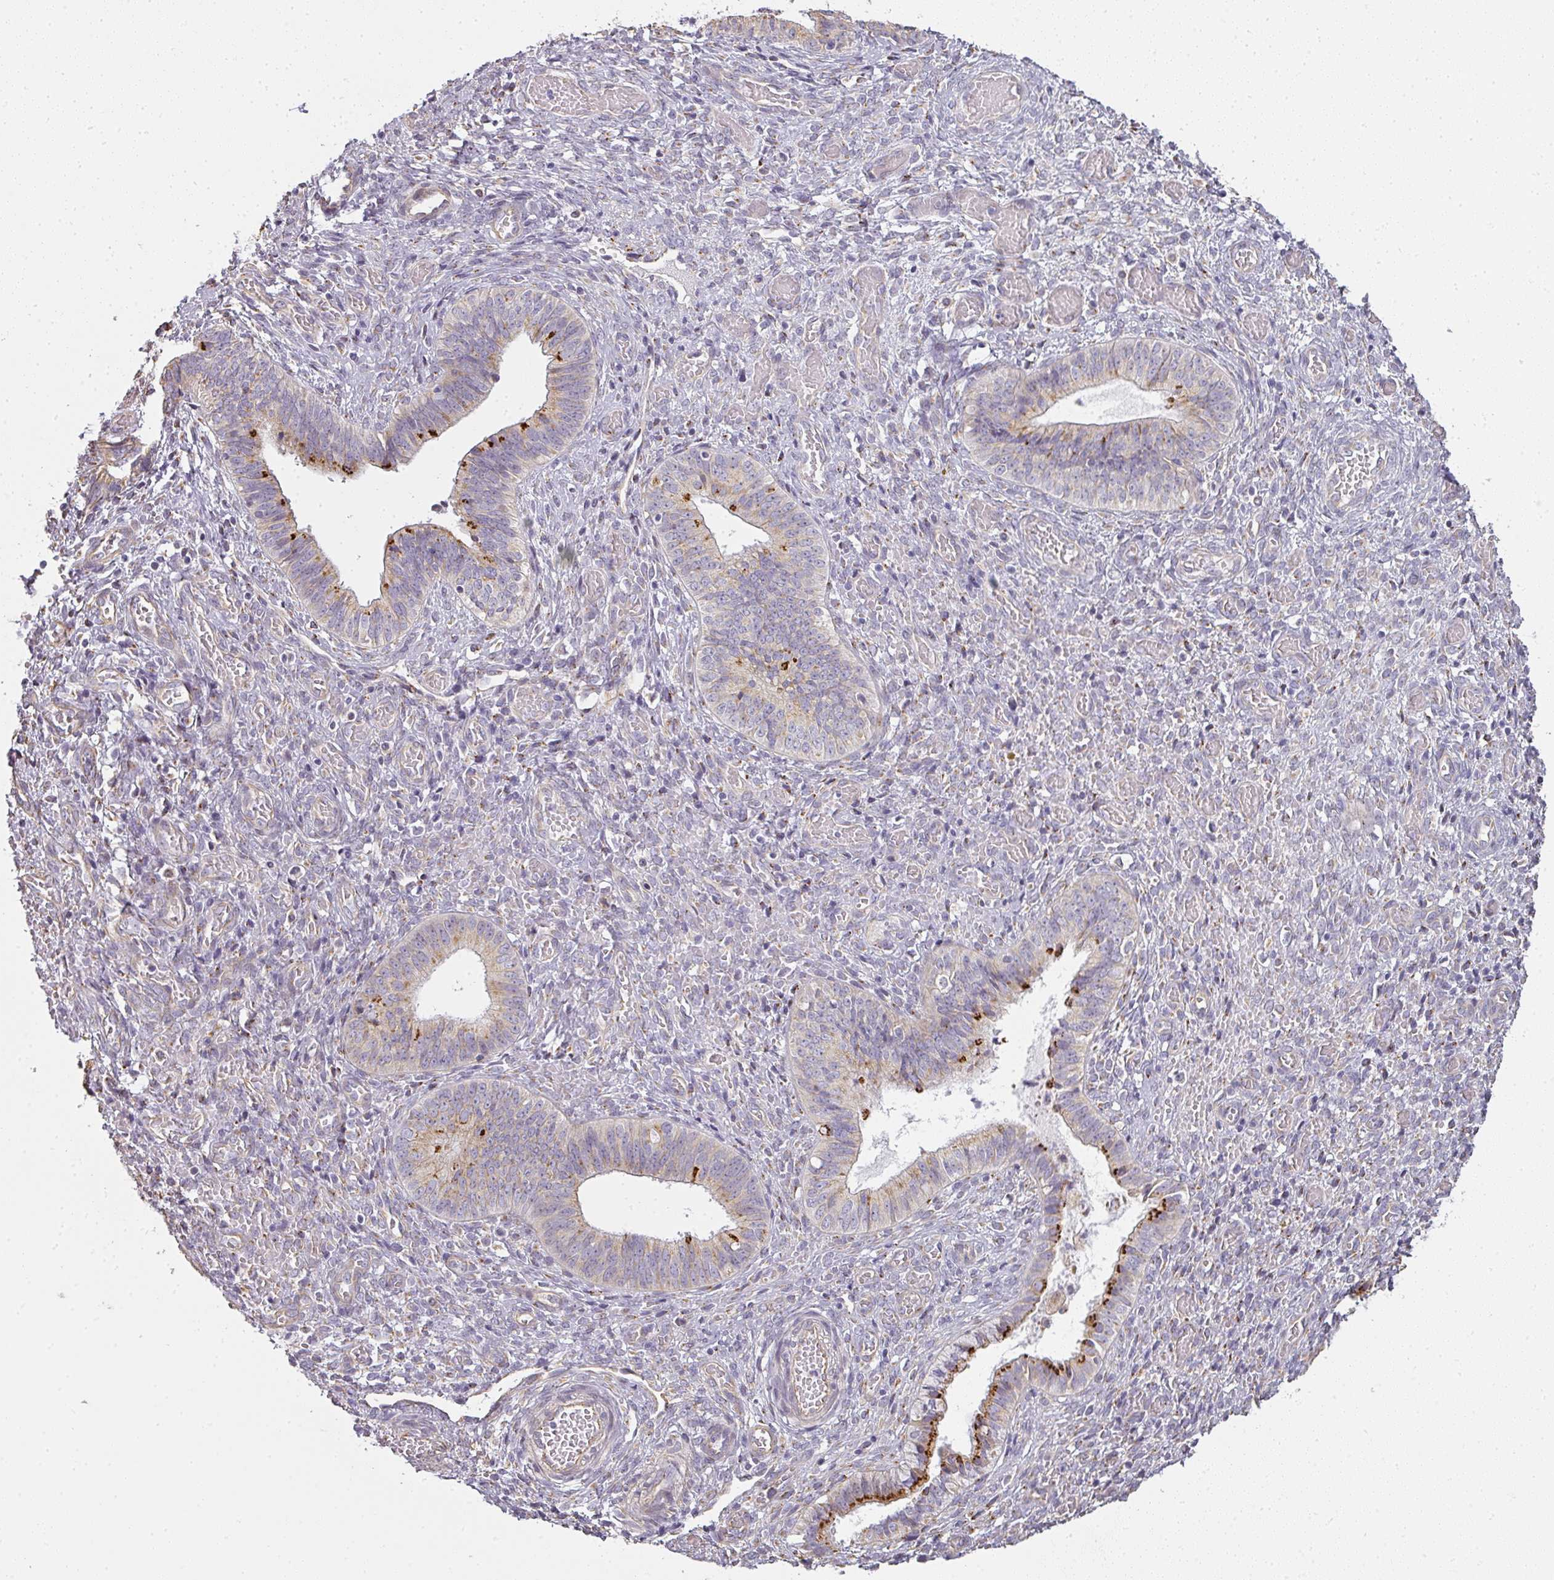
{"staining": {"intensity": "strong", "quantity": "<25%", "location": "cytoplasmic/membranous"}, "tissue": "cervical cancer", "cell_type": "Tumor cells", "image_type": "cancer", "snomed": [{"axis": "morphology", "description": "Squamous cell carcinoma, NOS"}, {"axis": "topography", "description": "Cervix"}], "caption": "An immunohistochemistry micrograph of neoplastic tissue is shown. Protein staining in brown shows strong cytoplasmic/membranous positivity in cervical cancer within tumor cells.", "gene": "ATP8B2", "patient": {"sex": "female", "age": 59}}